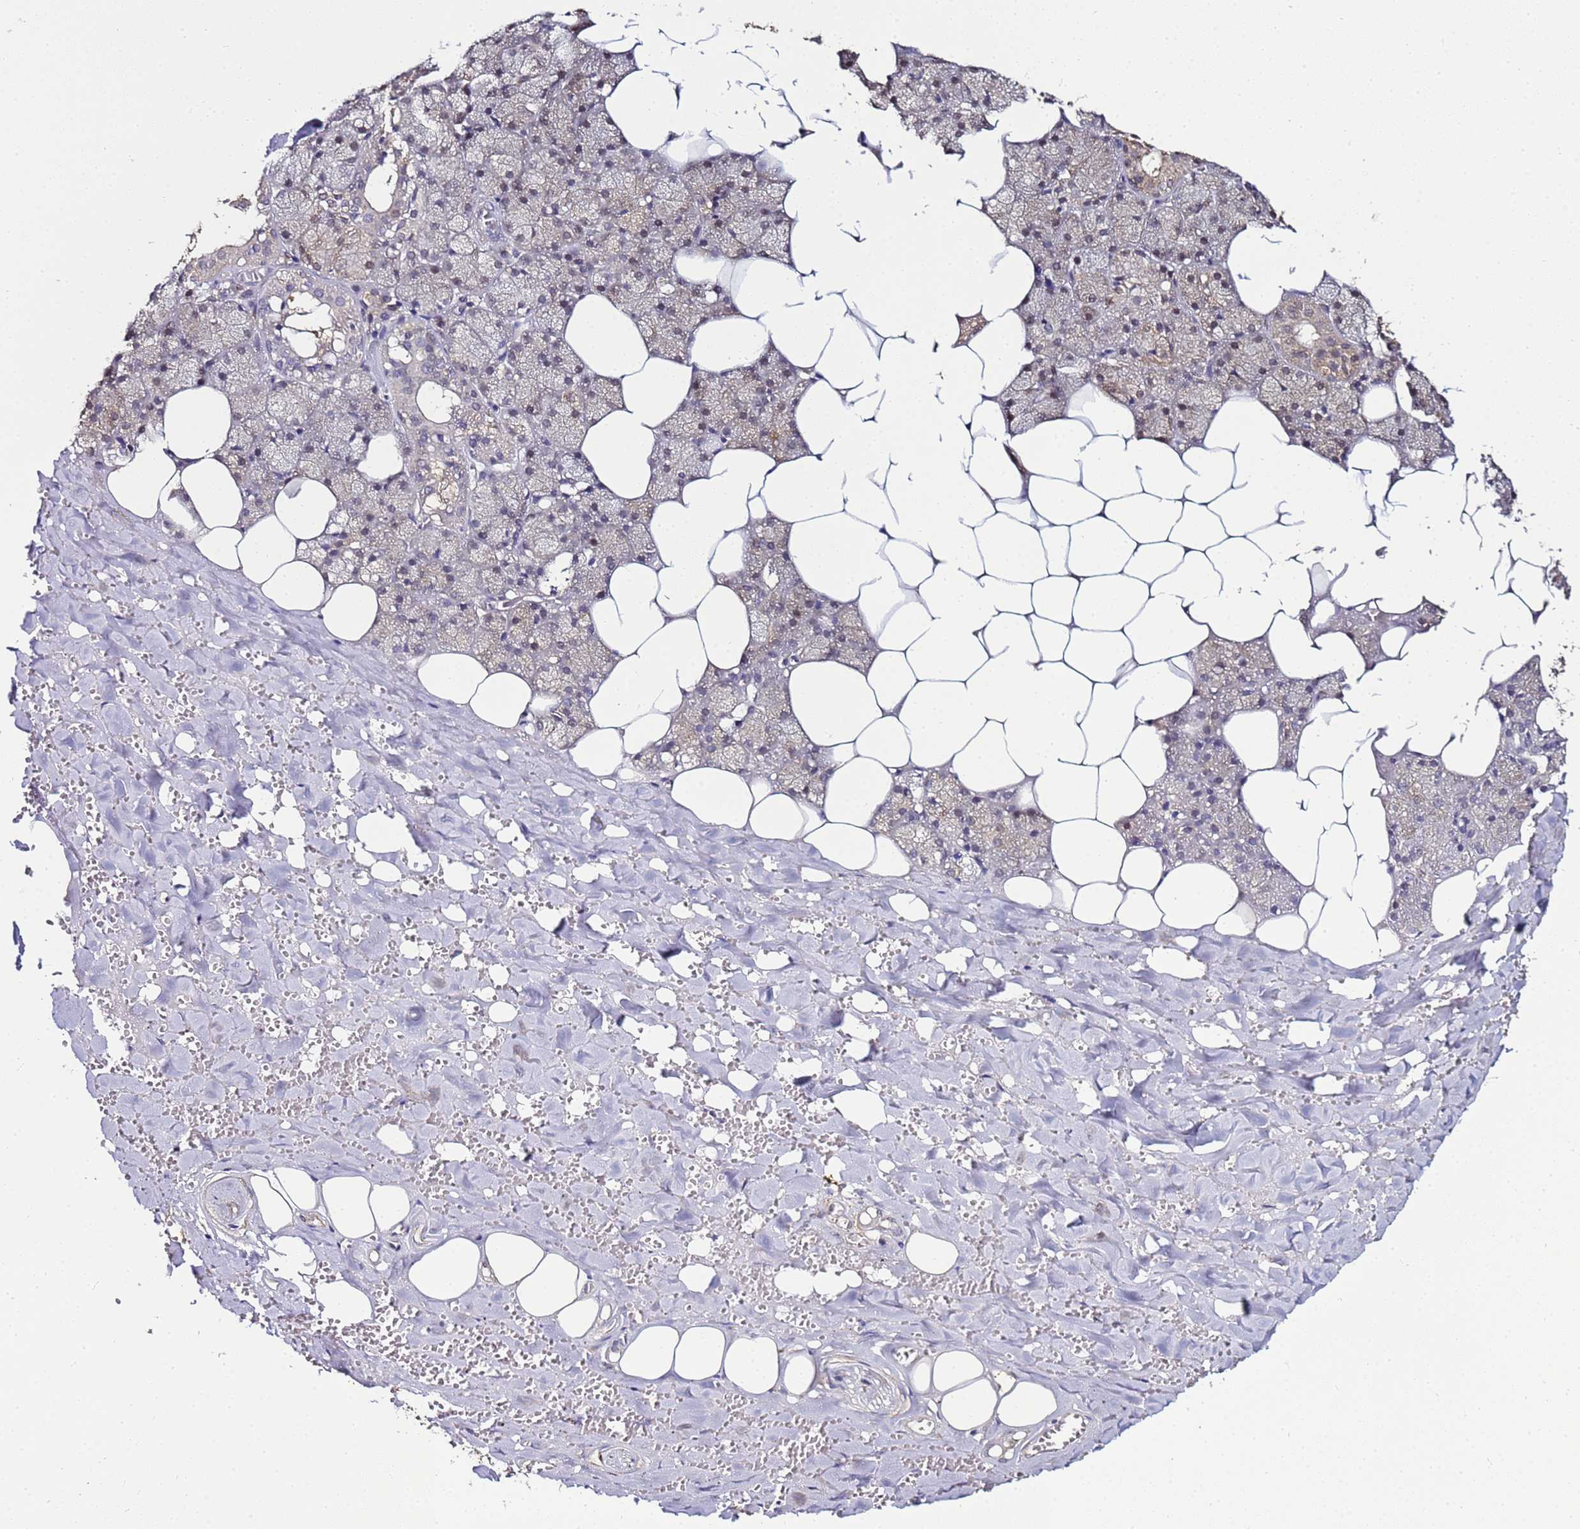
{"staining": {"intensity": "weak", "quantity": "25%-75%", "location": "cytoplasmic/membranous"}, "tissue": "salivary gland", "cell_type": "Glandular cells", "image_type": "normal", "snomed": [{"axis": "morphology", "description": "Normal tissue, NOS"}, {"axis": "topography", "description": "Salivary gland"}], "caption": "The immunohistochemical stain labels weak cytoplasmic/membranous staining in glandular cells of unremarkable salivary gland.", "gene": "ENOPH1", "patient": {"sex": "male", "age": 62}}